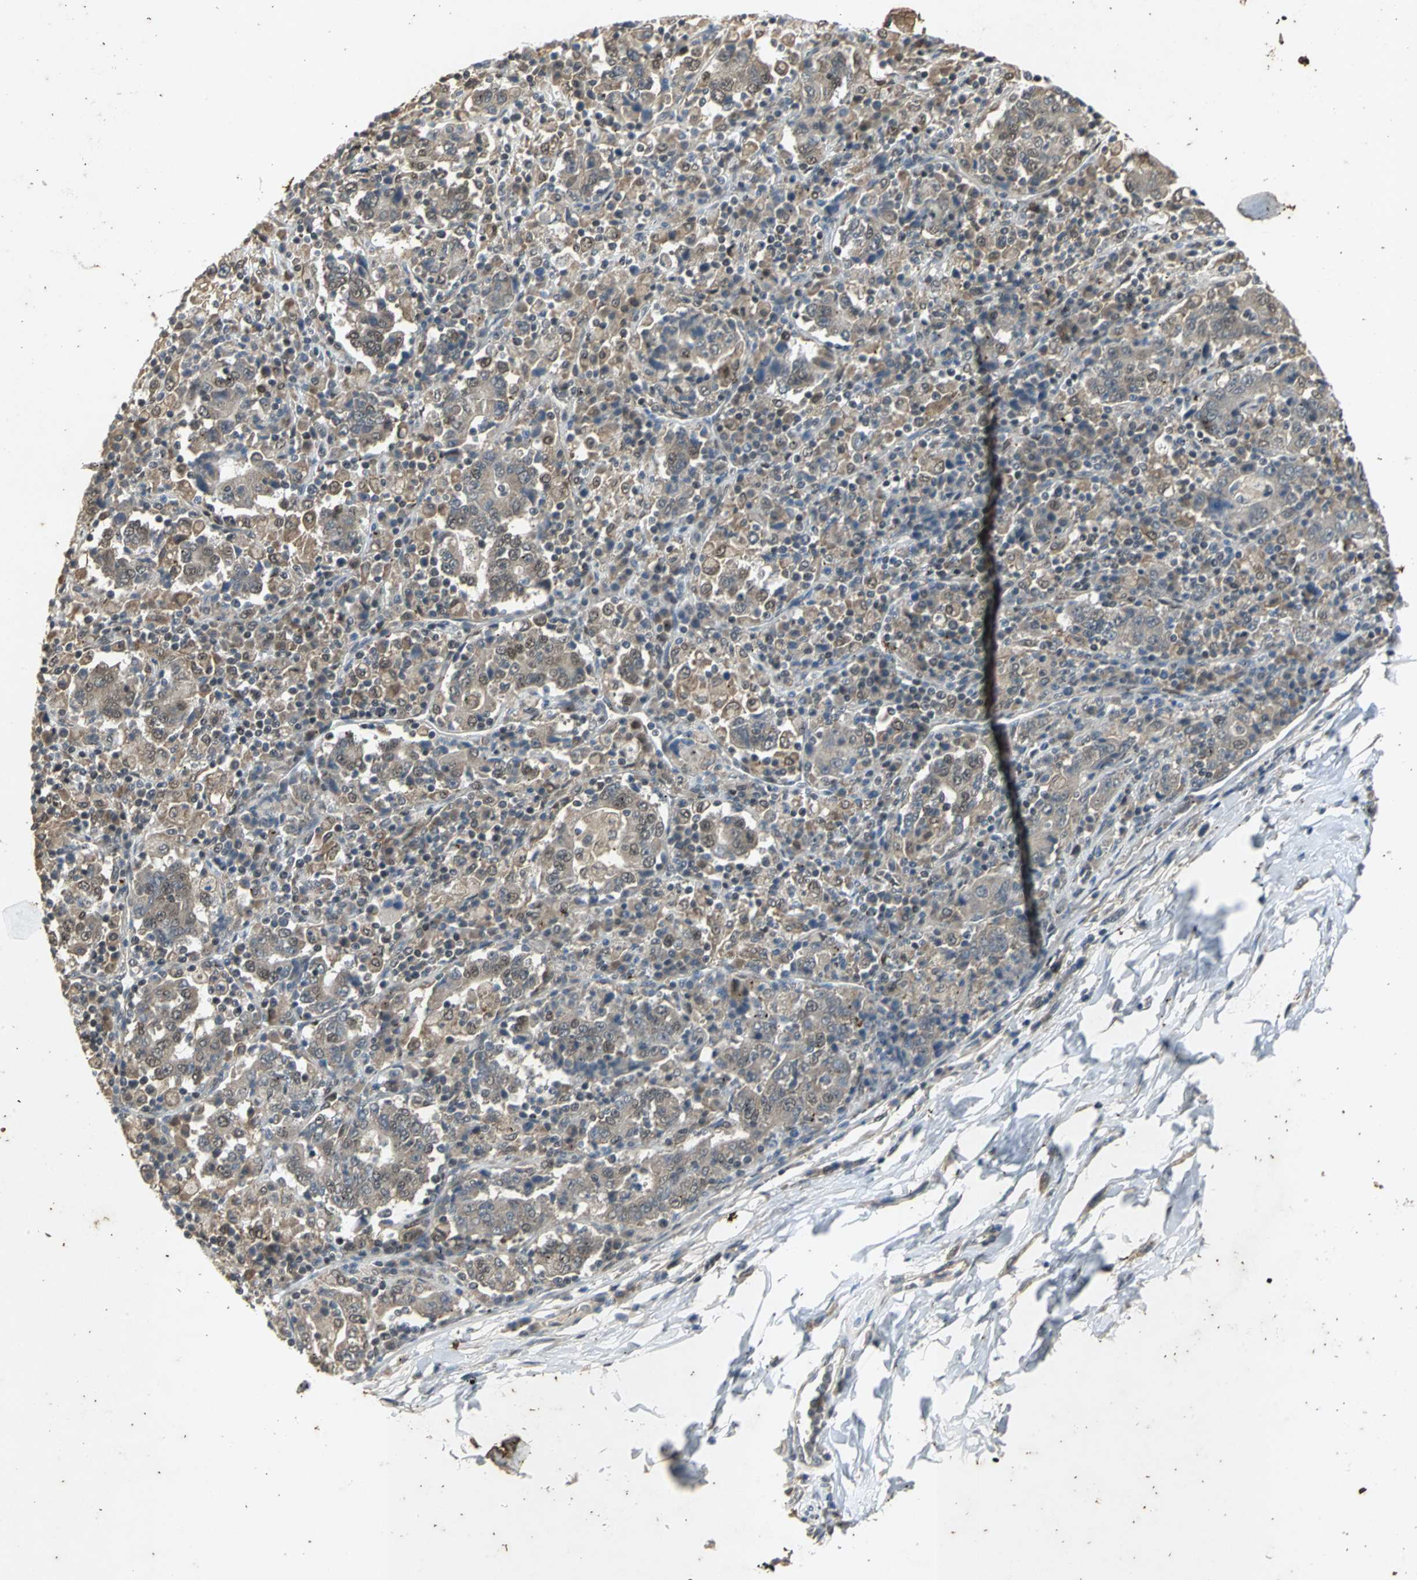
{"staining": {"intensity": "weak", "quantity": "25%-75%", "location": "cytoplasmic/membranous"}, "tissue": "stomach cancer", "cell_type": "Tumor cells", "image_type": "cancer", "snomed": [{"axis": "morphology", "description": "Normal tissue, NOS"}, {"axis": "morphology", "description": "Adenocarcinoma, NOS"}, {"axis": "topography", "description": "Stomach, upper"}, {"axis": "topography", "description": "Stomach"}], "caption": "A brown stain labels weak cytoplasmic/membranous positivity of a protein in human stomach cancer (adenocarcinoma) tumor cells. (DAB (3,3'-diaminobenzidine) IHC, brown staining for protein, blue staining for nuclei).", "gene": "NOTCH3", "patient": {"sex": "male", "age": 59}}